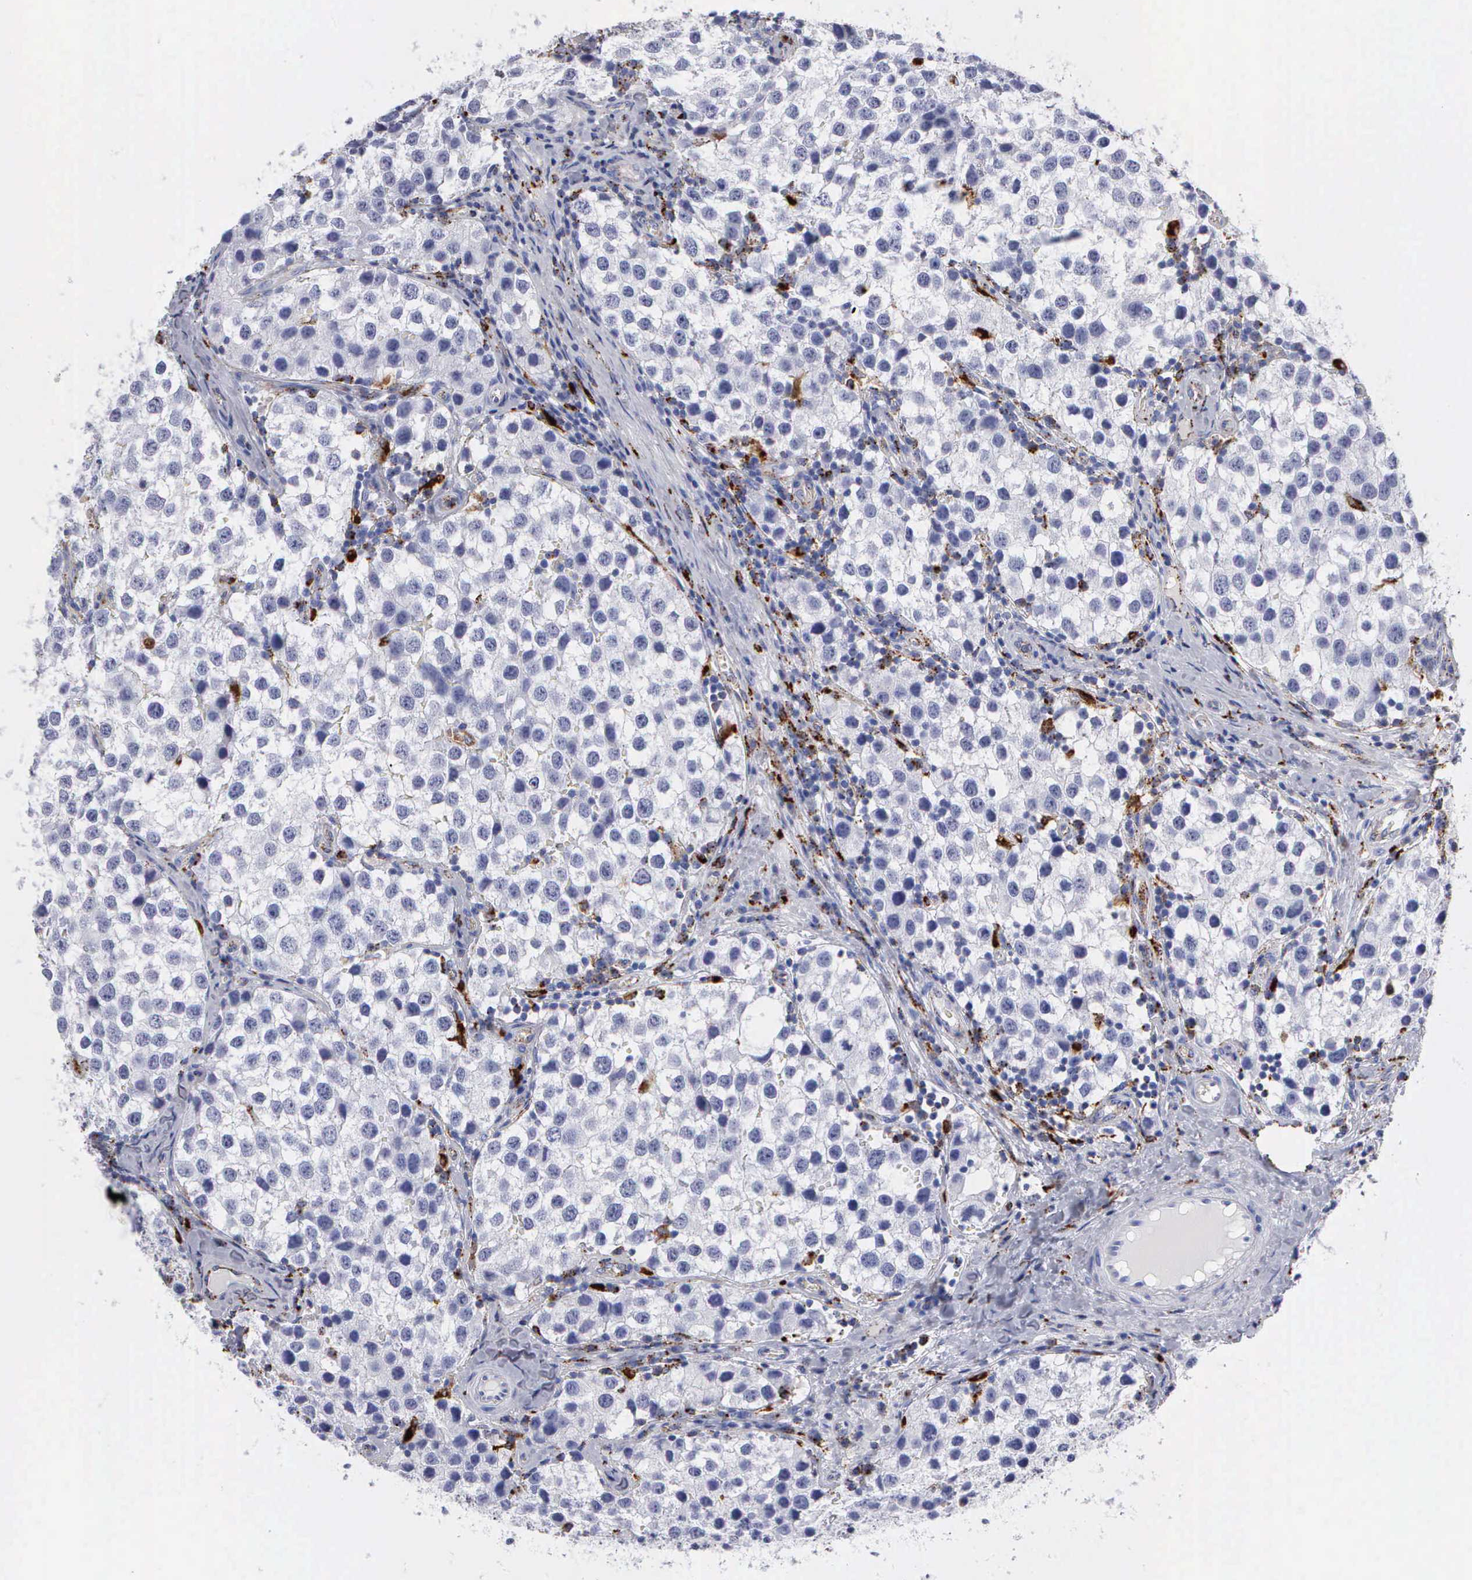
{"staining": {"intensity": "negative", "quantity": "none", "location": "none"}, "tissue": "testis cancer", "cell_type": "Tumor cells", "image_type": "cancer", "snomed": [{"axis": "morphology", "description": "Seminoma, NOS"}, {"axis": "topography", "description": "Testis"}], "caption": "Immunohistochemistry (IHC) image of neoplastic tissue: testis seminoma stained with DAB (3,3'-diaminobenzidine) exhibits no significant protein expression in tumor cells. (DAB (3,3'-diaminobenzidine) immunohistochemistry visualized using brightfield microscopy, high magnification).", "gene": "CTSH", "patient": {"sex": "male", "age": 39}}